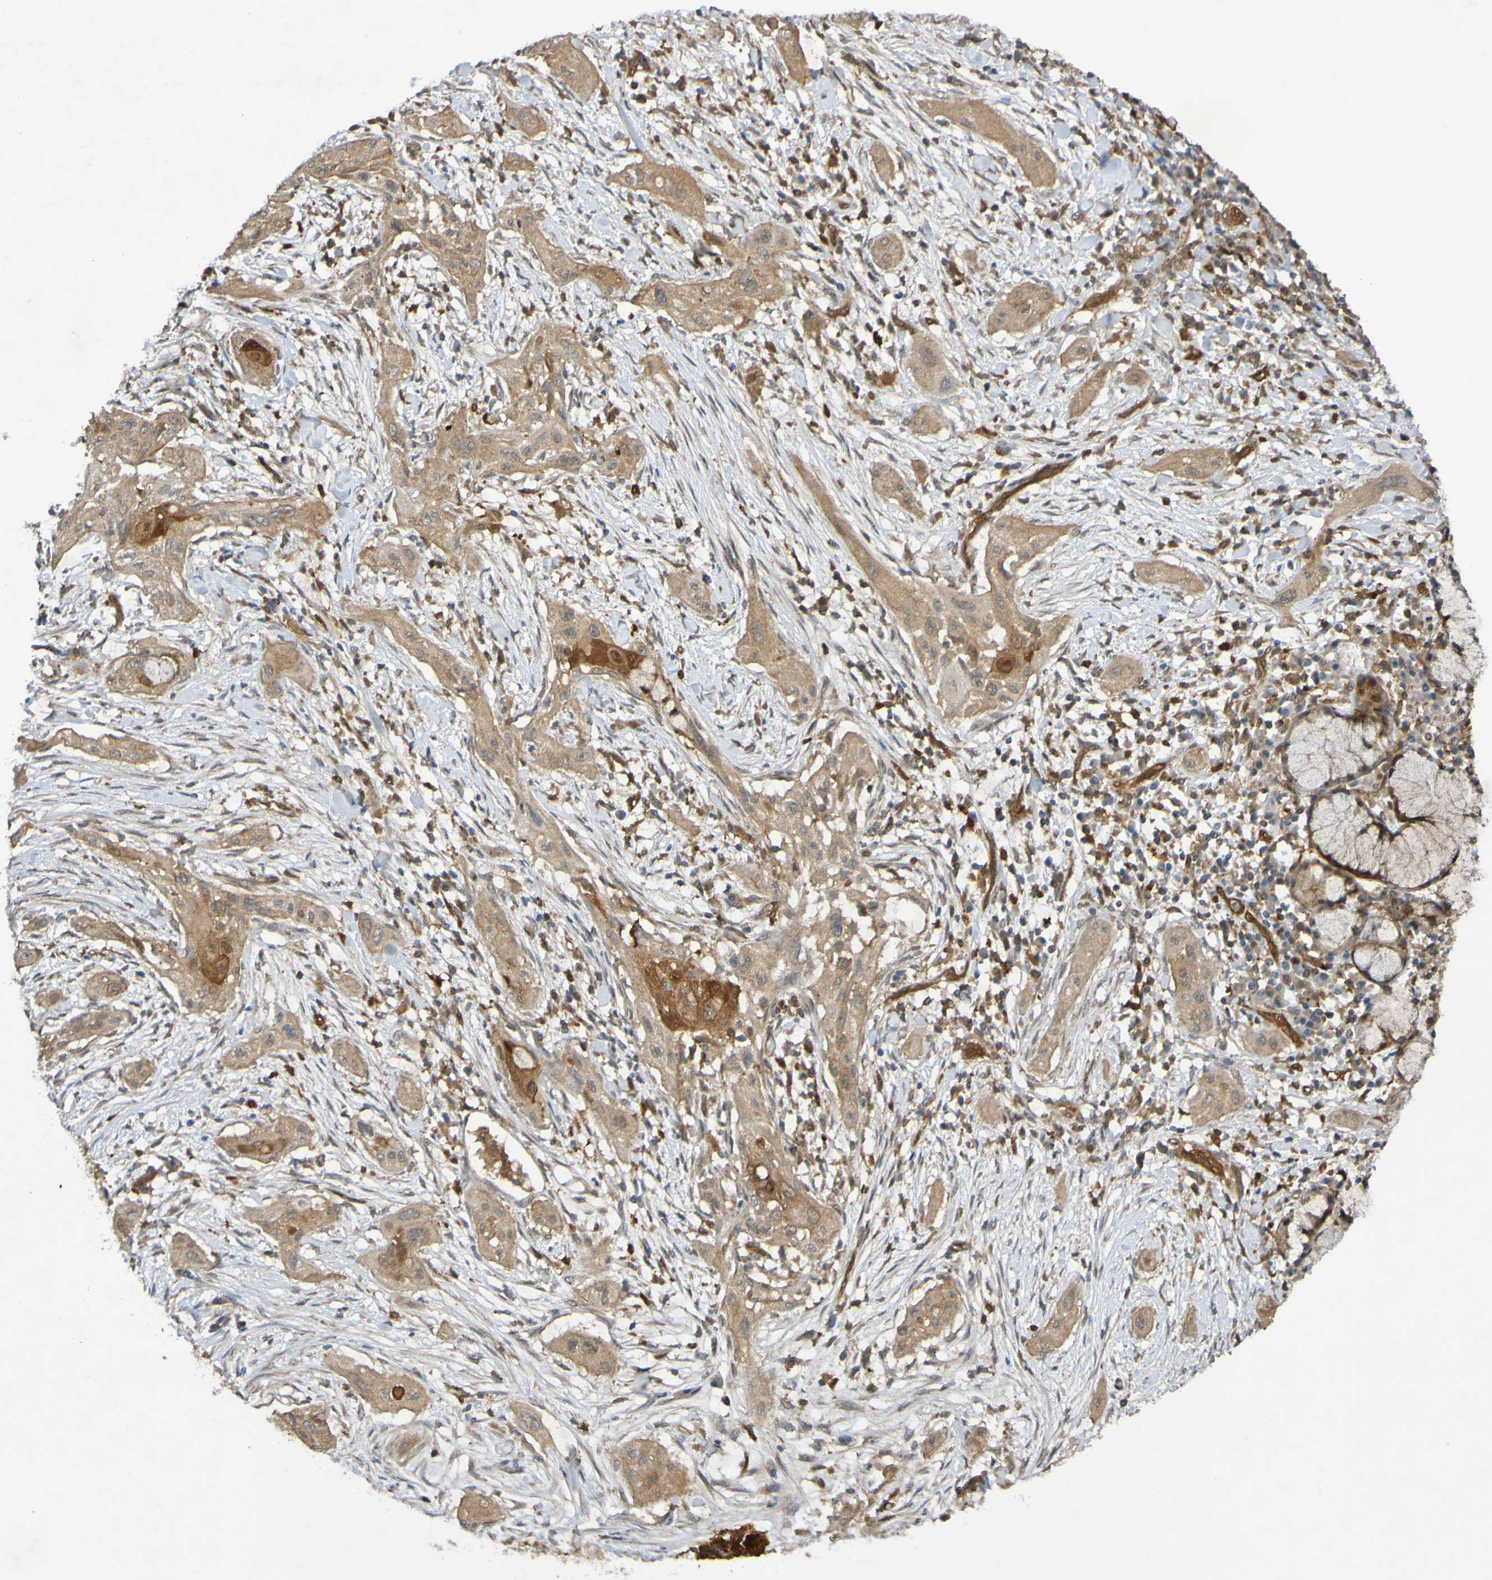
{"staining": {"intensity": "moderate", "quantity": ">75%", "location": "cytoplasmic/membranous"}, "tissue": "lung cancer", "cell_type": "Tumor cells", "image_type": "cancer", "snomed": [{"axis": "morphology", "description": "Squamous cell carcinoma, NOS"}, {"axis": "topography", "description": "Lung"}], "caption": "Immunohistochemical staining of human lung cancer shows medium levels of moderate cytoplasmic/membranous protein positivity in approximately >75% of tumor cells.", "gene": "SERPINB6", "patient": {"sex": "female", "age": 47}}